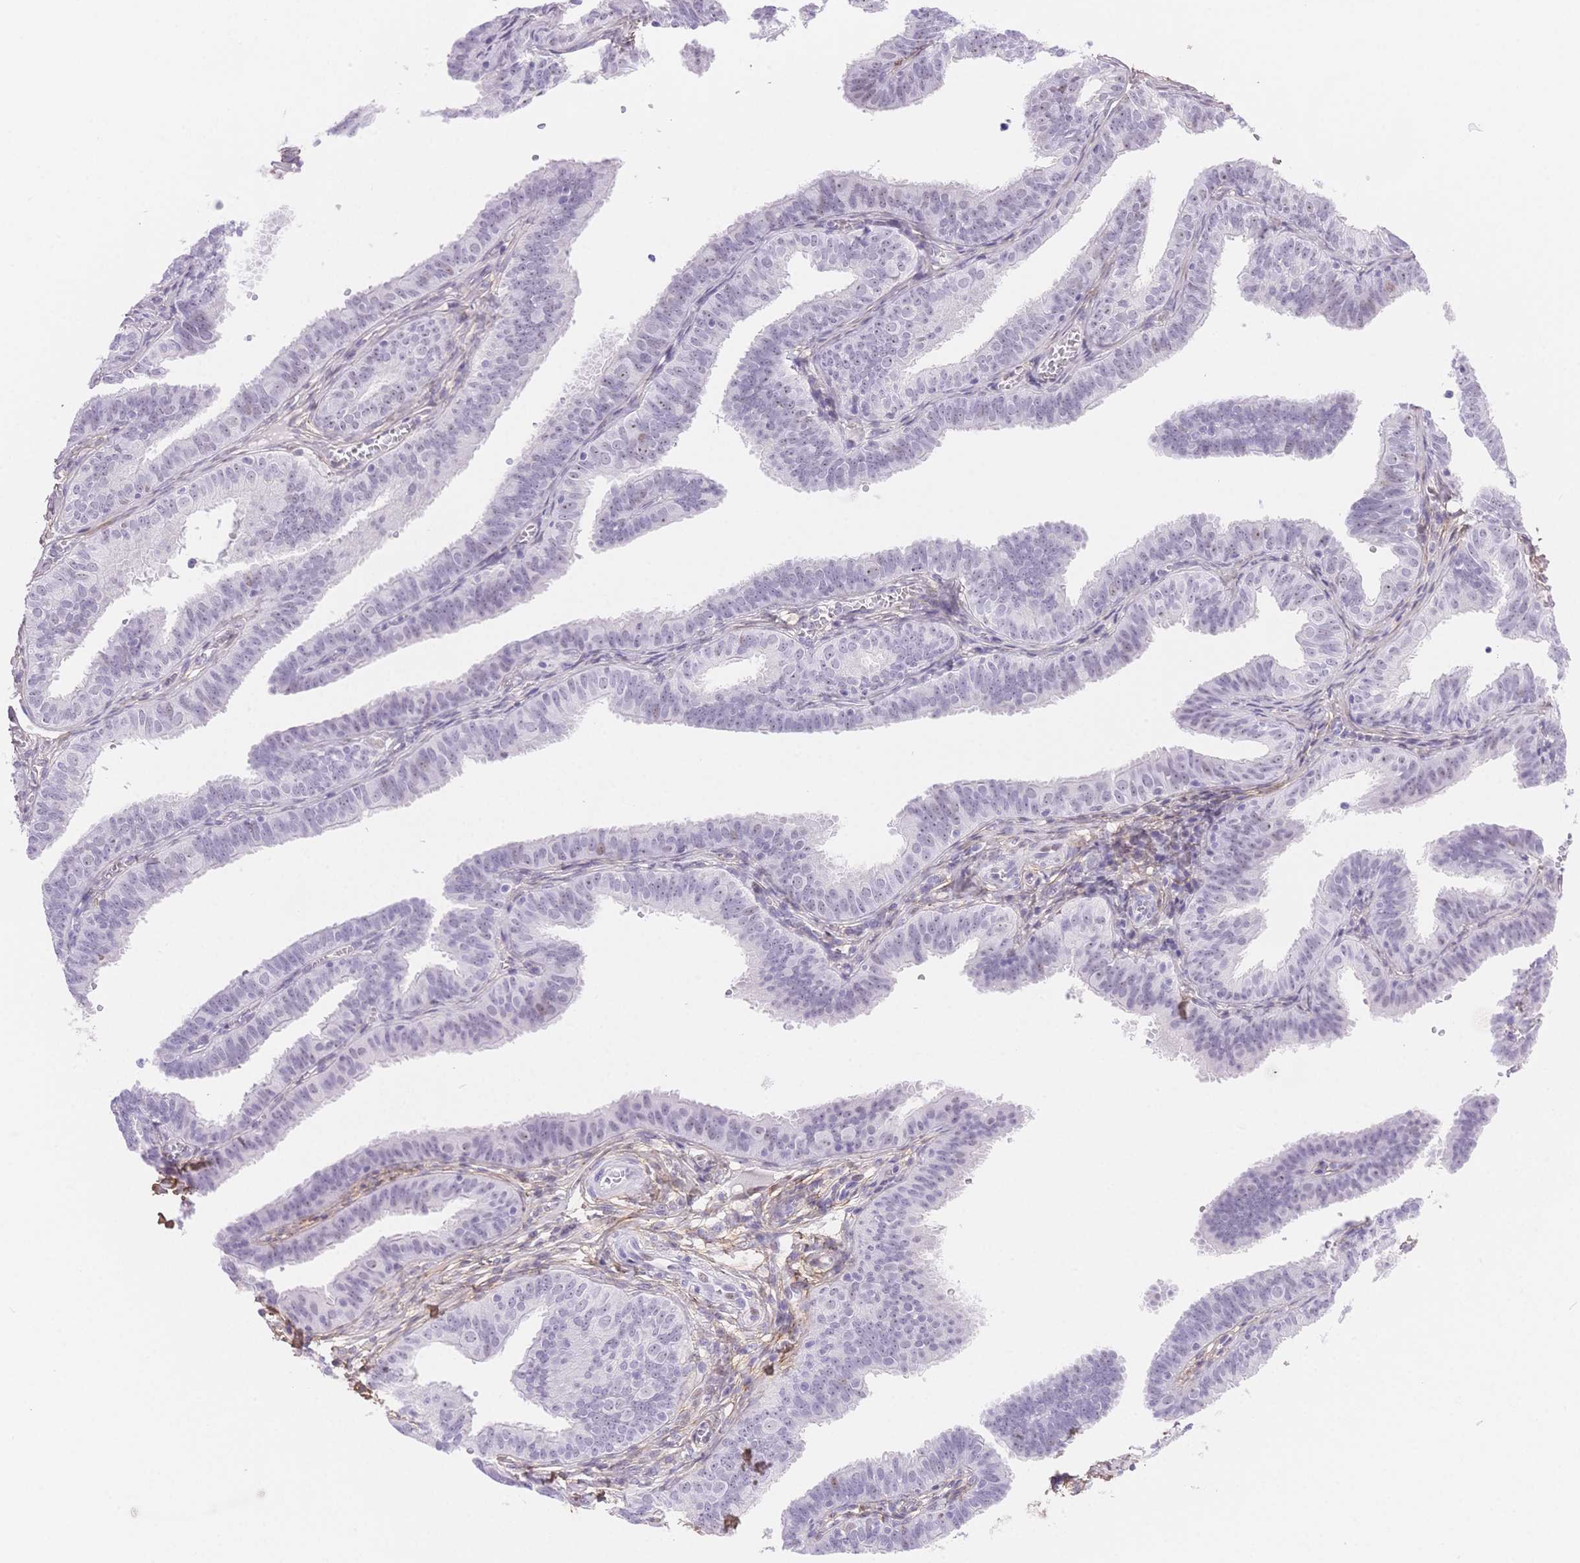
{"staining": {"intensity": "negative", "quantity": "none", "location": "none"}, "tissue": "fallopian tube", "cell_type": "Glandular cells", "image_type": "normal", "snomed": [{"axis": "morphology", "description": "Normal tissue, NOS"}, {"axis": "topography", "description": "Fallopian tube"}], "caption": "Image shows no protein staining in glandular cells of unremarkable fallopian tube. (Immunohistochemistry, brightfield microscopy, high magnification).", "gene": "PDZD2", "patient": {"sex": "female", "age": 25}}